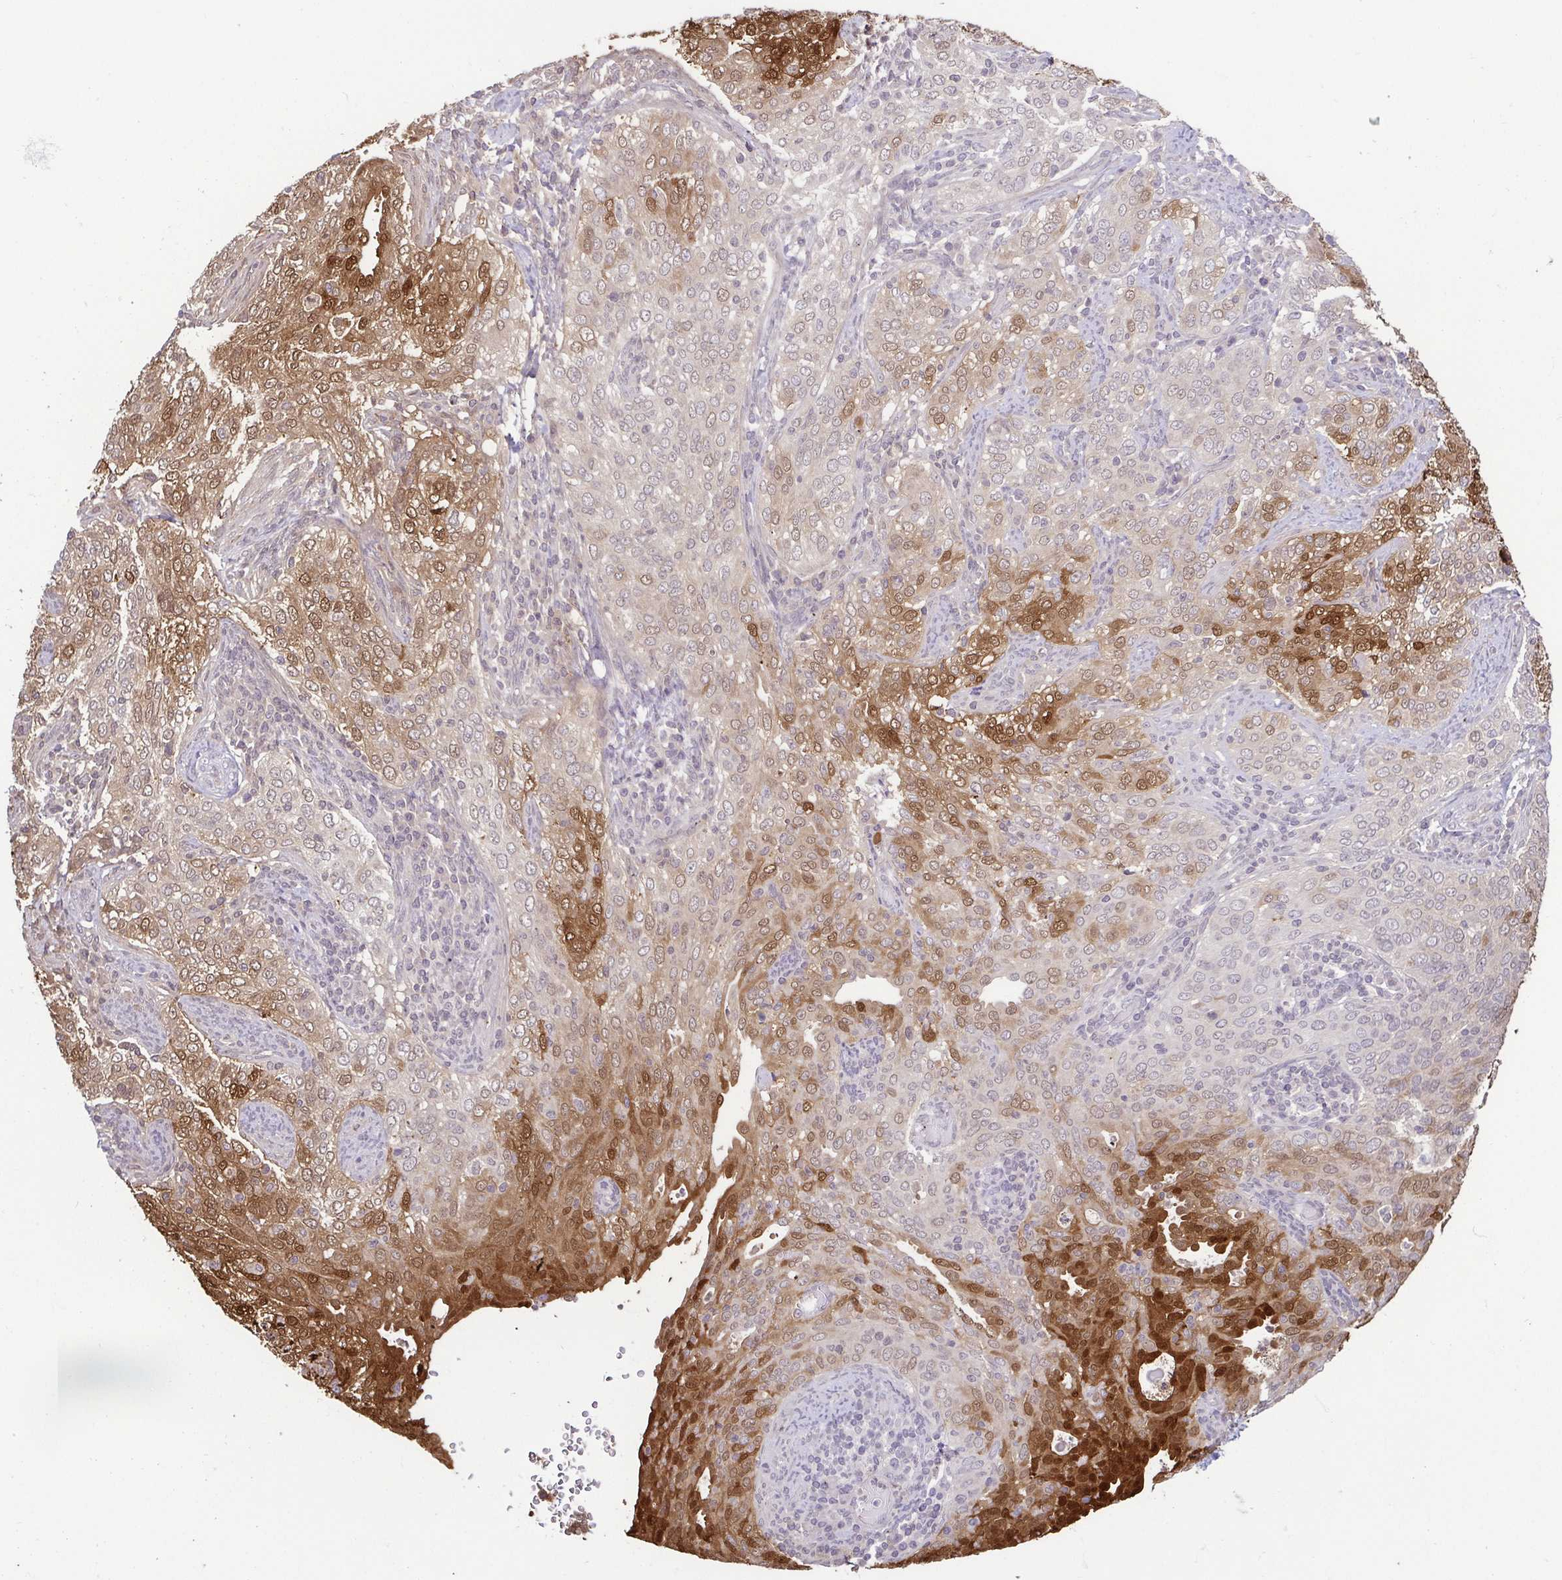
{"staining": {"intensity": "moderate", "quantity": "25%-75%", "location": "cytoplasmic/membranous,nuclear"}, "tissue": "cervical cancer", "cell_type": "Tumor cells", "image_type": "cancer", "snomed": [{"axis": "morphology", "description": "Squamous cell carcinoma, NOS"}, {"axis": "topography", "description": "Cervix"}], "caption": "Approximately 25%-75% of tumor cells in human squamous cell carcinoma (cervical) display moderate cytoplasmic/membranous and nuclear protein staining as visualized by brown immunohistochemical staining.", "gene": "CASP14", "patient": {"sex": "female", "age": 38}}